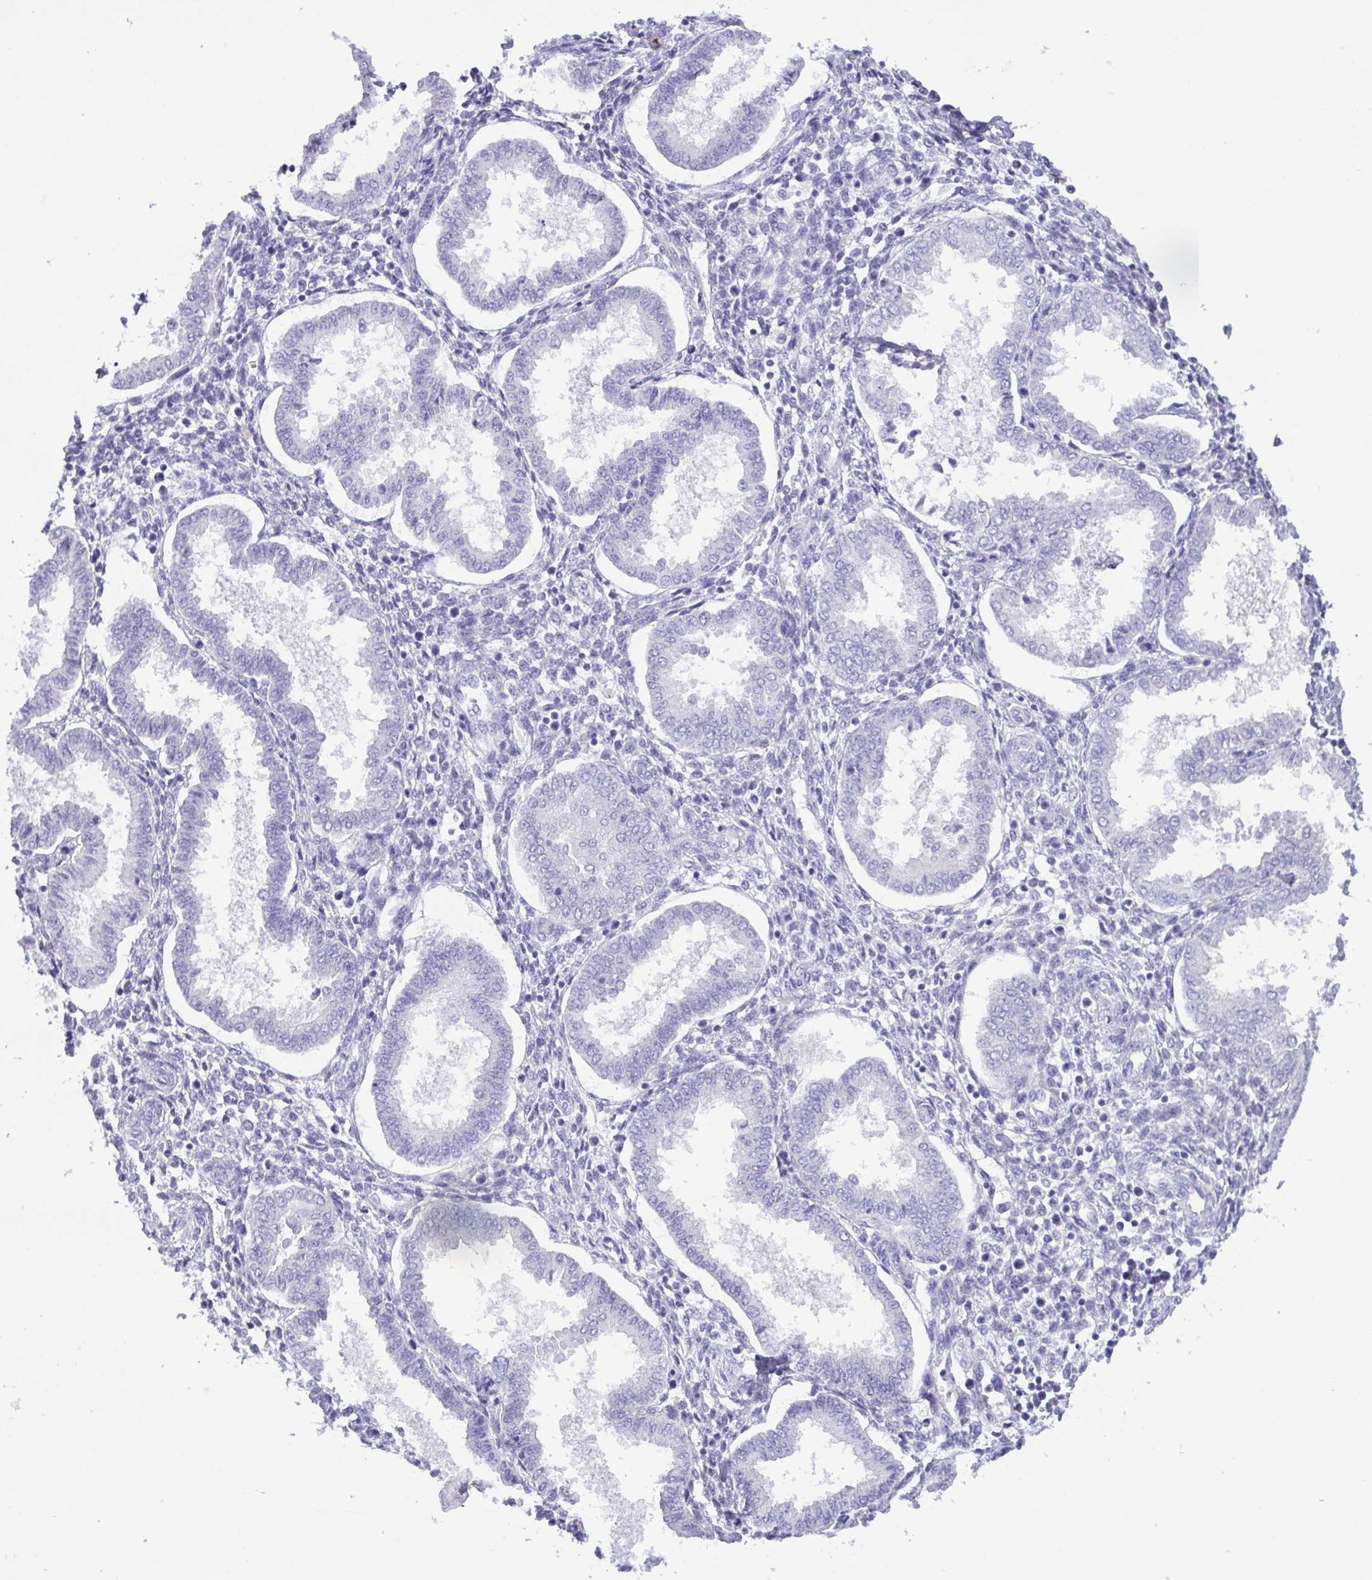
{"staining": {"intensity": "negative", "quantity": "none", "location": "none"}, "tissue": "endometrium", "cell_type": "Cells in endometrial stroma", "image_type": "normal", "snomed": [{"axis": "morphology", "description": "Normal tissue, NOS"}, {"axis": "topography", "description": "Endometrium"}], "caption": "Photomicrograph shows no significant protein expression in cells in endometrial stroma of unremarkable endometrium.", "gene": "MYL7", "patient": {"sex": "female", "age": 24}}